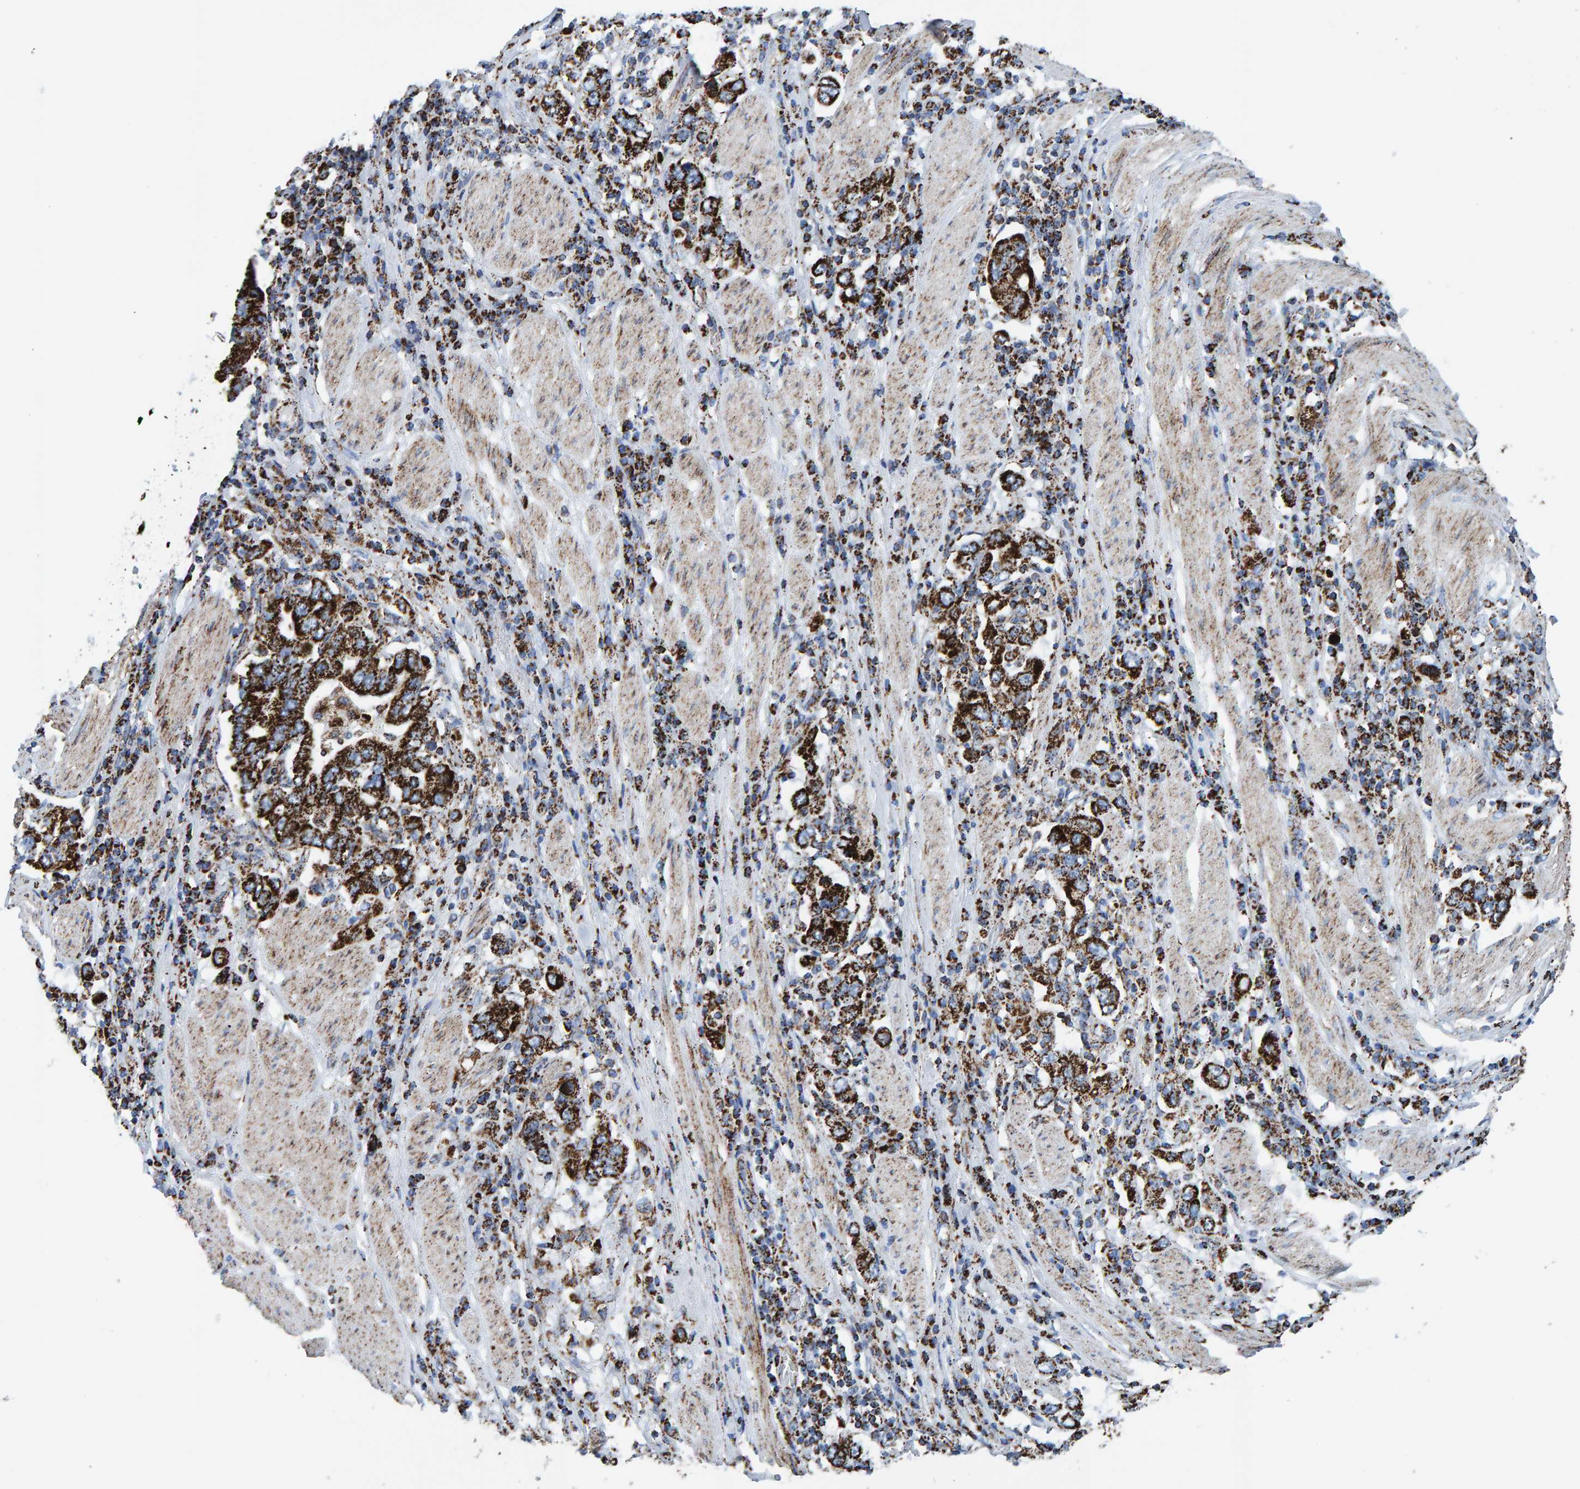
{"staining": {"intensity": "strong", "quantity": ">75%", "location": "cytoplasmic/membranous"}, "tissue": "stomach cancer", "cell_type": "Tumor cells", "image_type": "cancer", "snomed": [{"axis": "morphology", "description": "Adenocarcinoma, NOS"}, {"axis": "topography", "description": "Stomach, upper"}], "caption": "The micrograph demonstrates a brown stain indicating the presence of a protein in the cytoplasmic/membranous of tumor cells in stomach cancer.", "gene": "ENSG00000262660", "patient": {"sex": "male", "age": 62}}